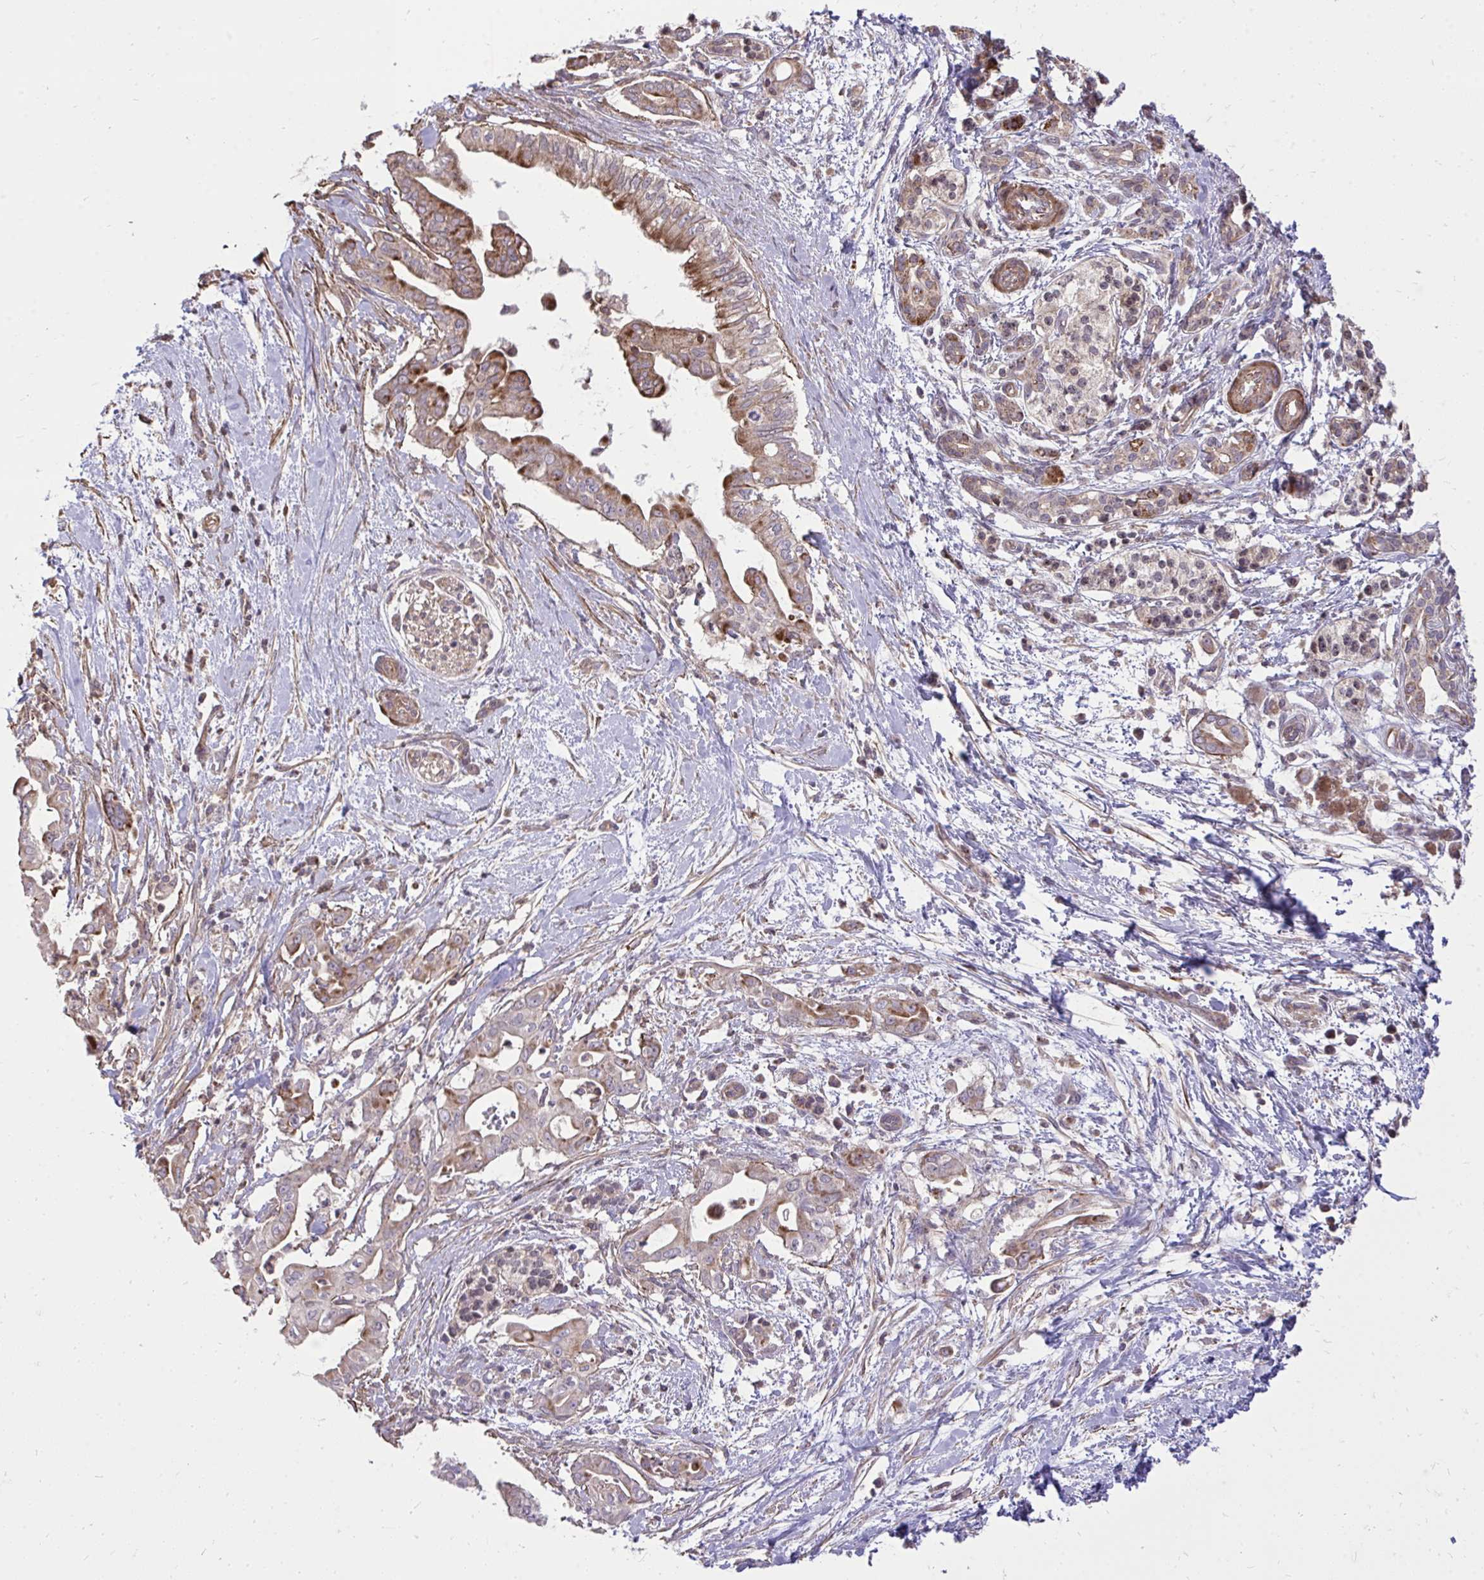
{"staining": {"intensity": "moderate", "quantity": "25%-75%", "location": "cytoplasmic/membranous"}, "tissue": "pancreatic cancer", "cell_type": "Tumor cells", "image_type": "cancer", "snomed": [{"axis": "morphology", "description": "Adenocarcinoma, NOS"}, {"axis": "topography", "description": "Pancreas"}], "caption": "Human pancreatic adenocarcinoma stained with a brown dye reveals moderate cytoplasmic/membranous positive staining in approximately 25%-75% of tumor cells.", "gene": "SLC7A5", "patient": {"sex": "male", "age": 71}}